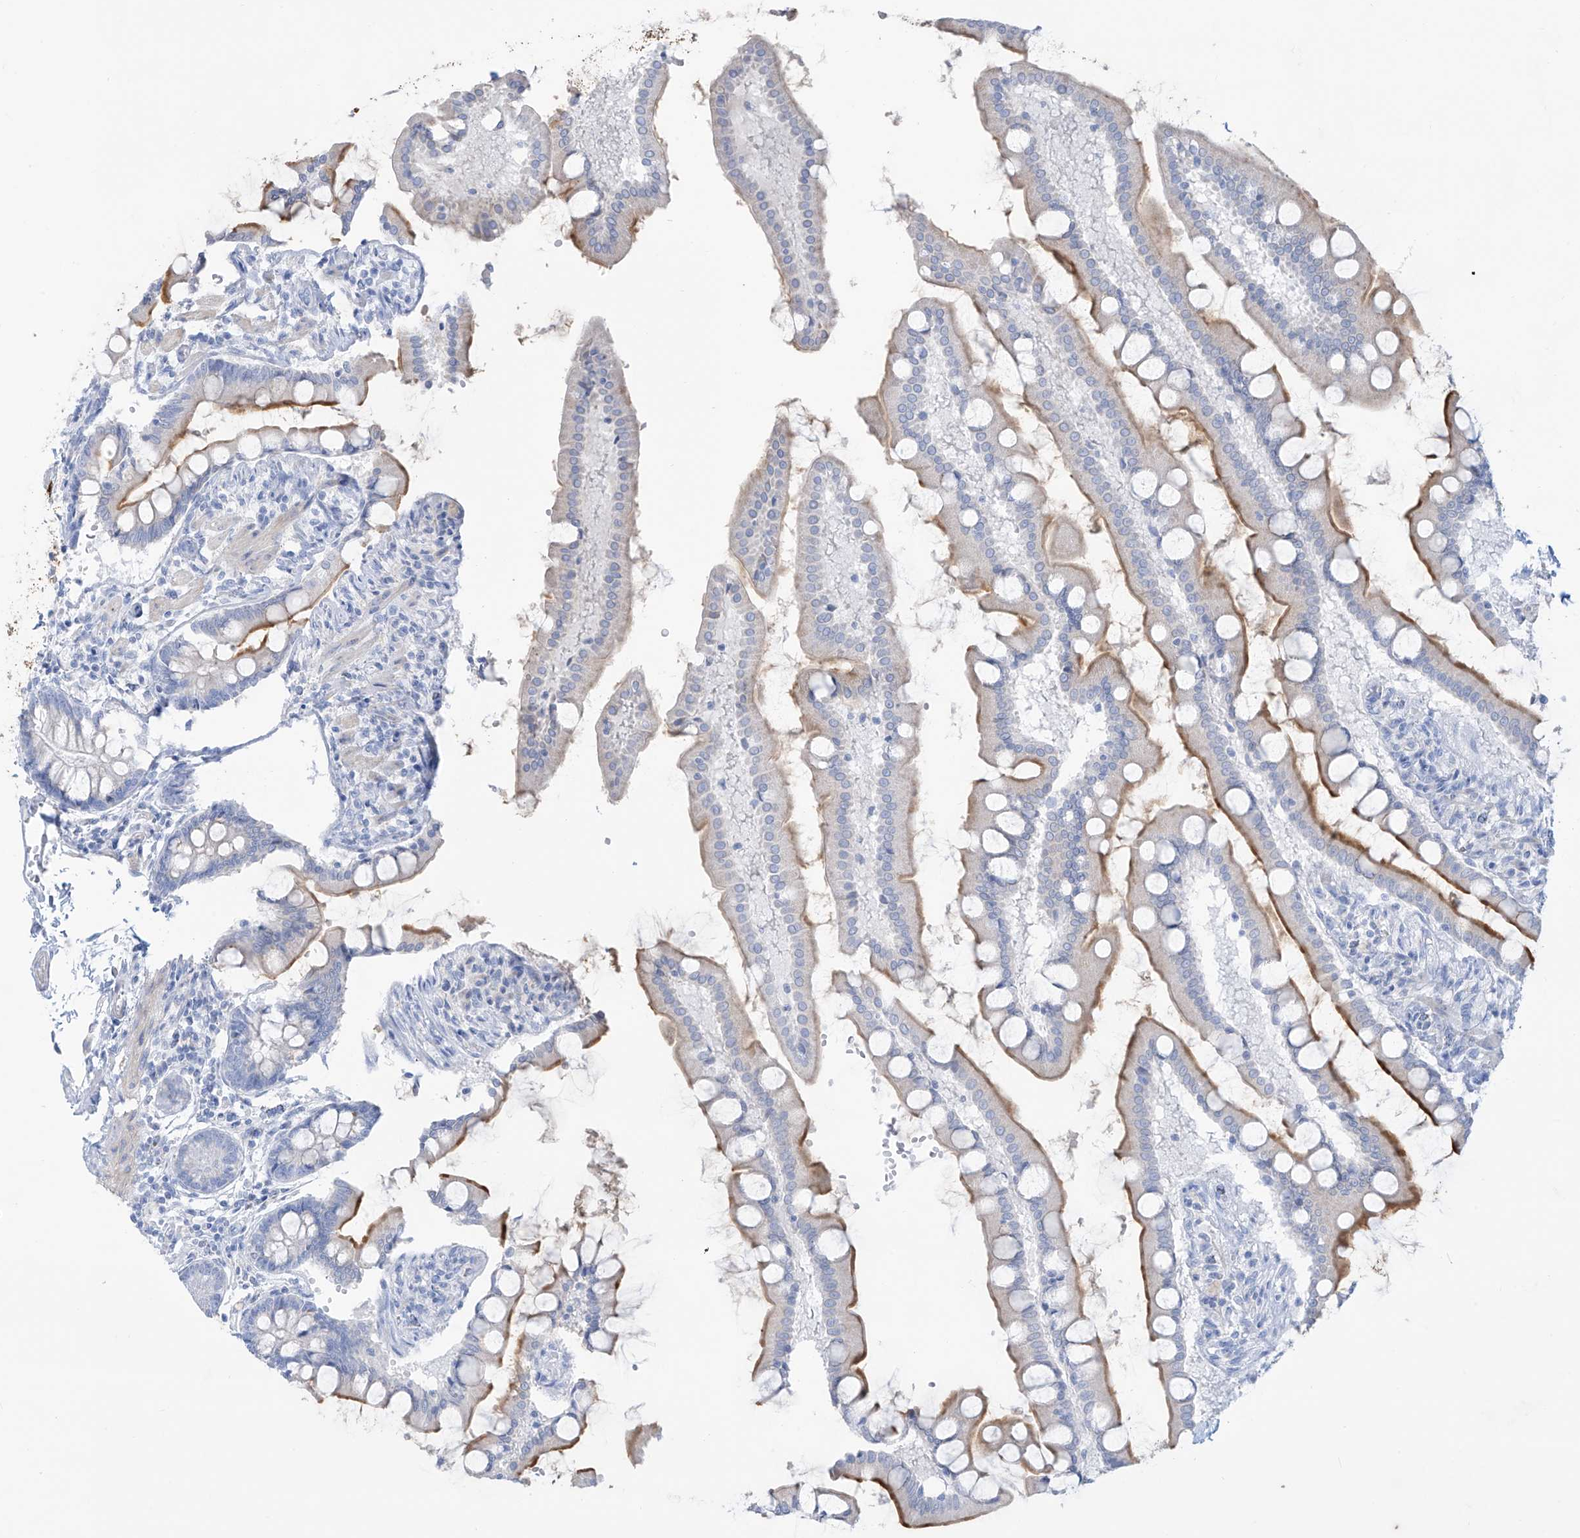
{"staining": {"intensity": "moderate", "quantity": "25%-75%", "location": "cytoplasmic/membranous"}, "tissue": "small intestine", "cell_type": "Glandular cells", "image_type": "normal", "snomed": [{"axis": "morphology", "description": "Normal tissue, NOS"}, {"axis": "topography", "description": "Small intestine"}], "caption": "A brown stain shows moderate cytoplasmic/membranous positivity of a protein in glandular cells of normal small intestine. (DAB (3,3'-diaminobenzidine) IHC, brown staining for protein, blue staining for nuclei).", "gene": "SLC26A3", "patient": {"sex": "male", "age": 41}}